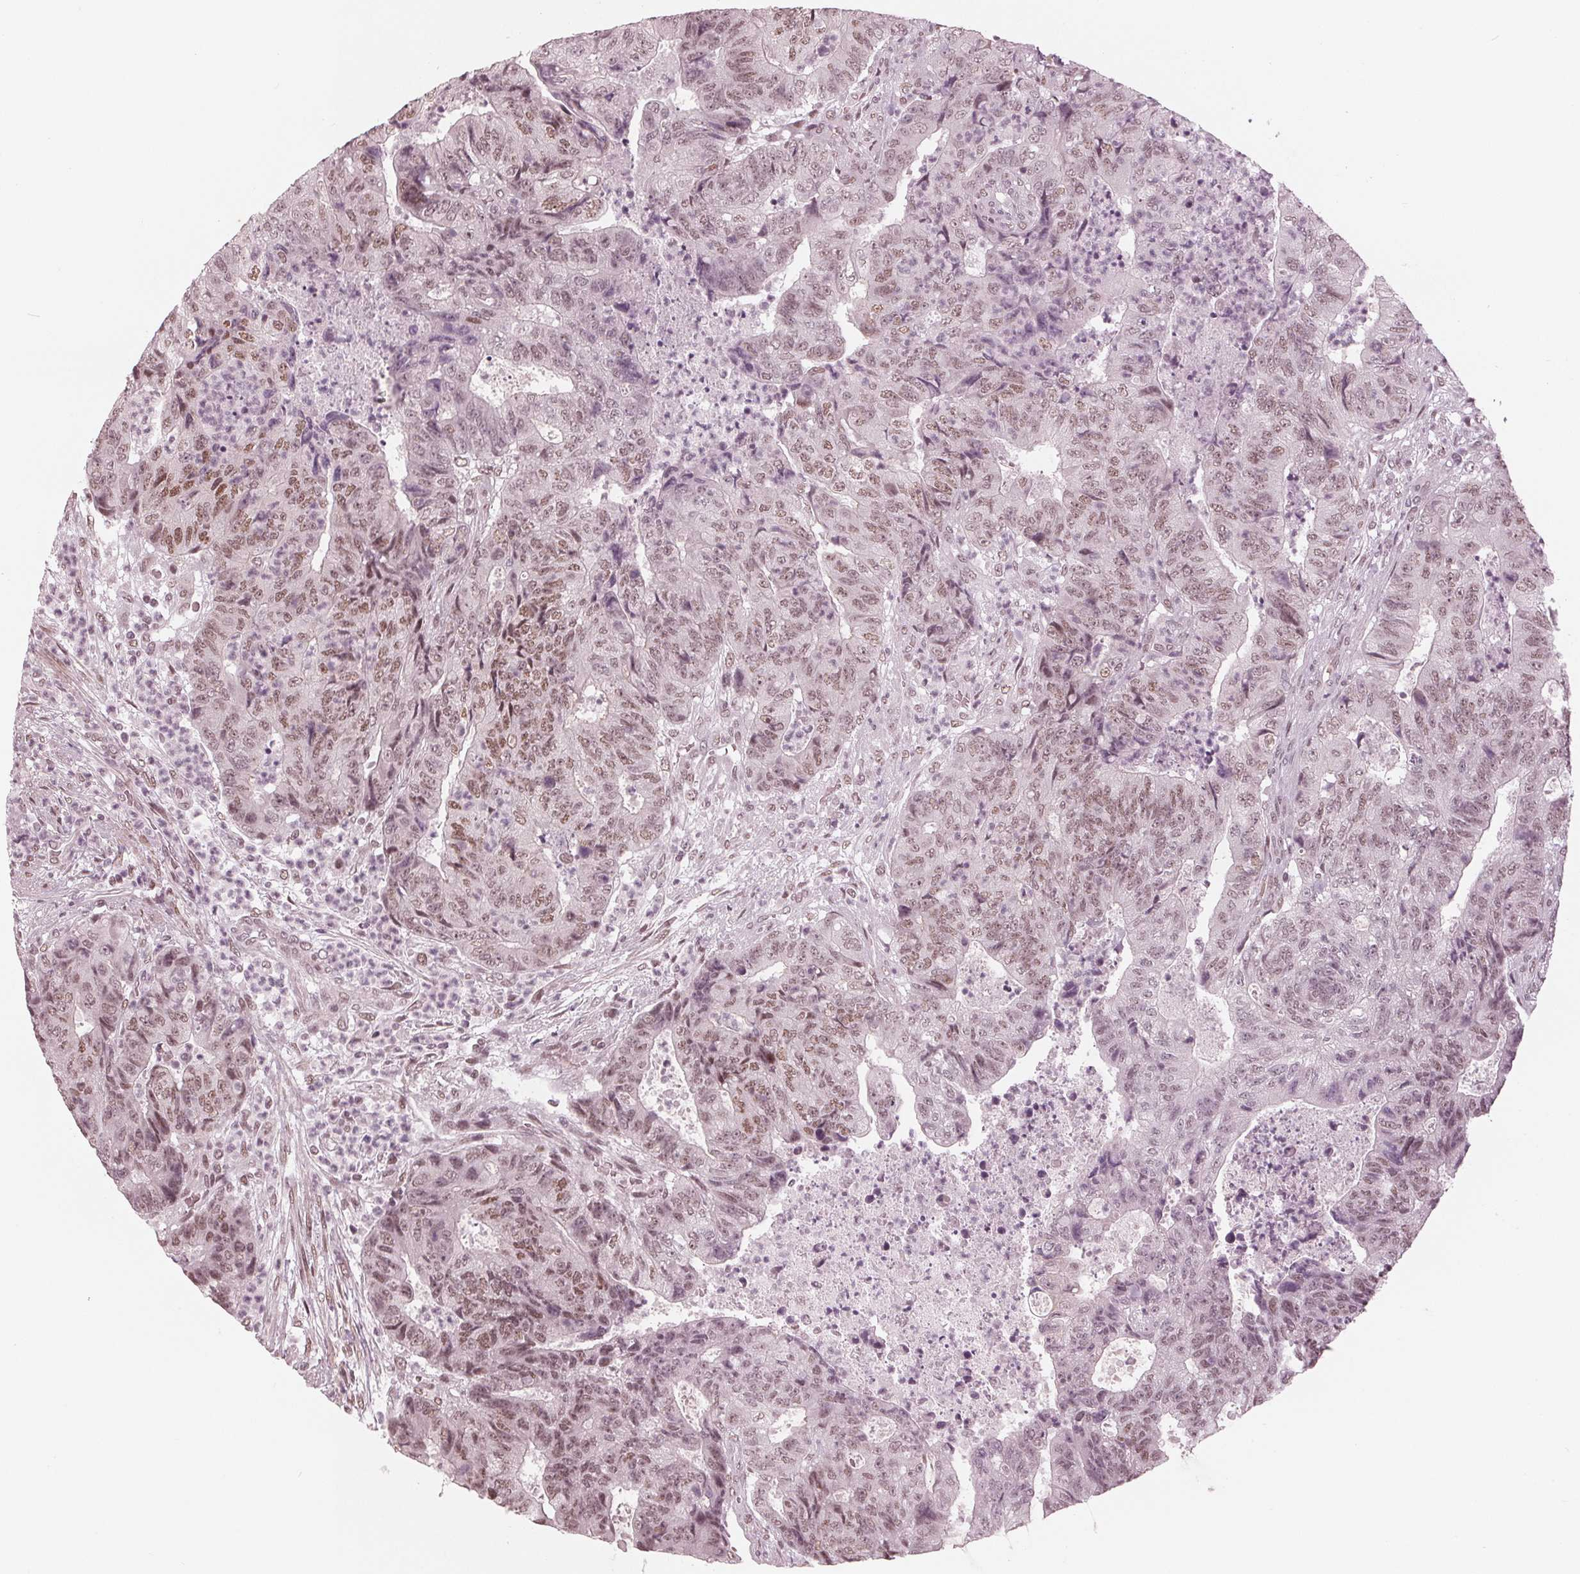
{"staining": {"intensity": "weak", "quantity": "25%-75%", "location": "nuclear"}, "tissue": "colorectal cancer", "cell_type": "Tumor cells", "image_type": "cancer", "snomed": [{"axis": "morphology", "description": "Adenocarcinoma, NOS"}, {"axis": "topography", "description": "Colon"}], "caption": "Immunohistochemical staining of colorectal adenocarcinoma exhibits low levels of weak nuclear expression in approximately 25%-75% of tumor cells.", "gene": "DNMT3L", "patient": {"sex": "female", "age": 48}}